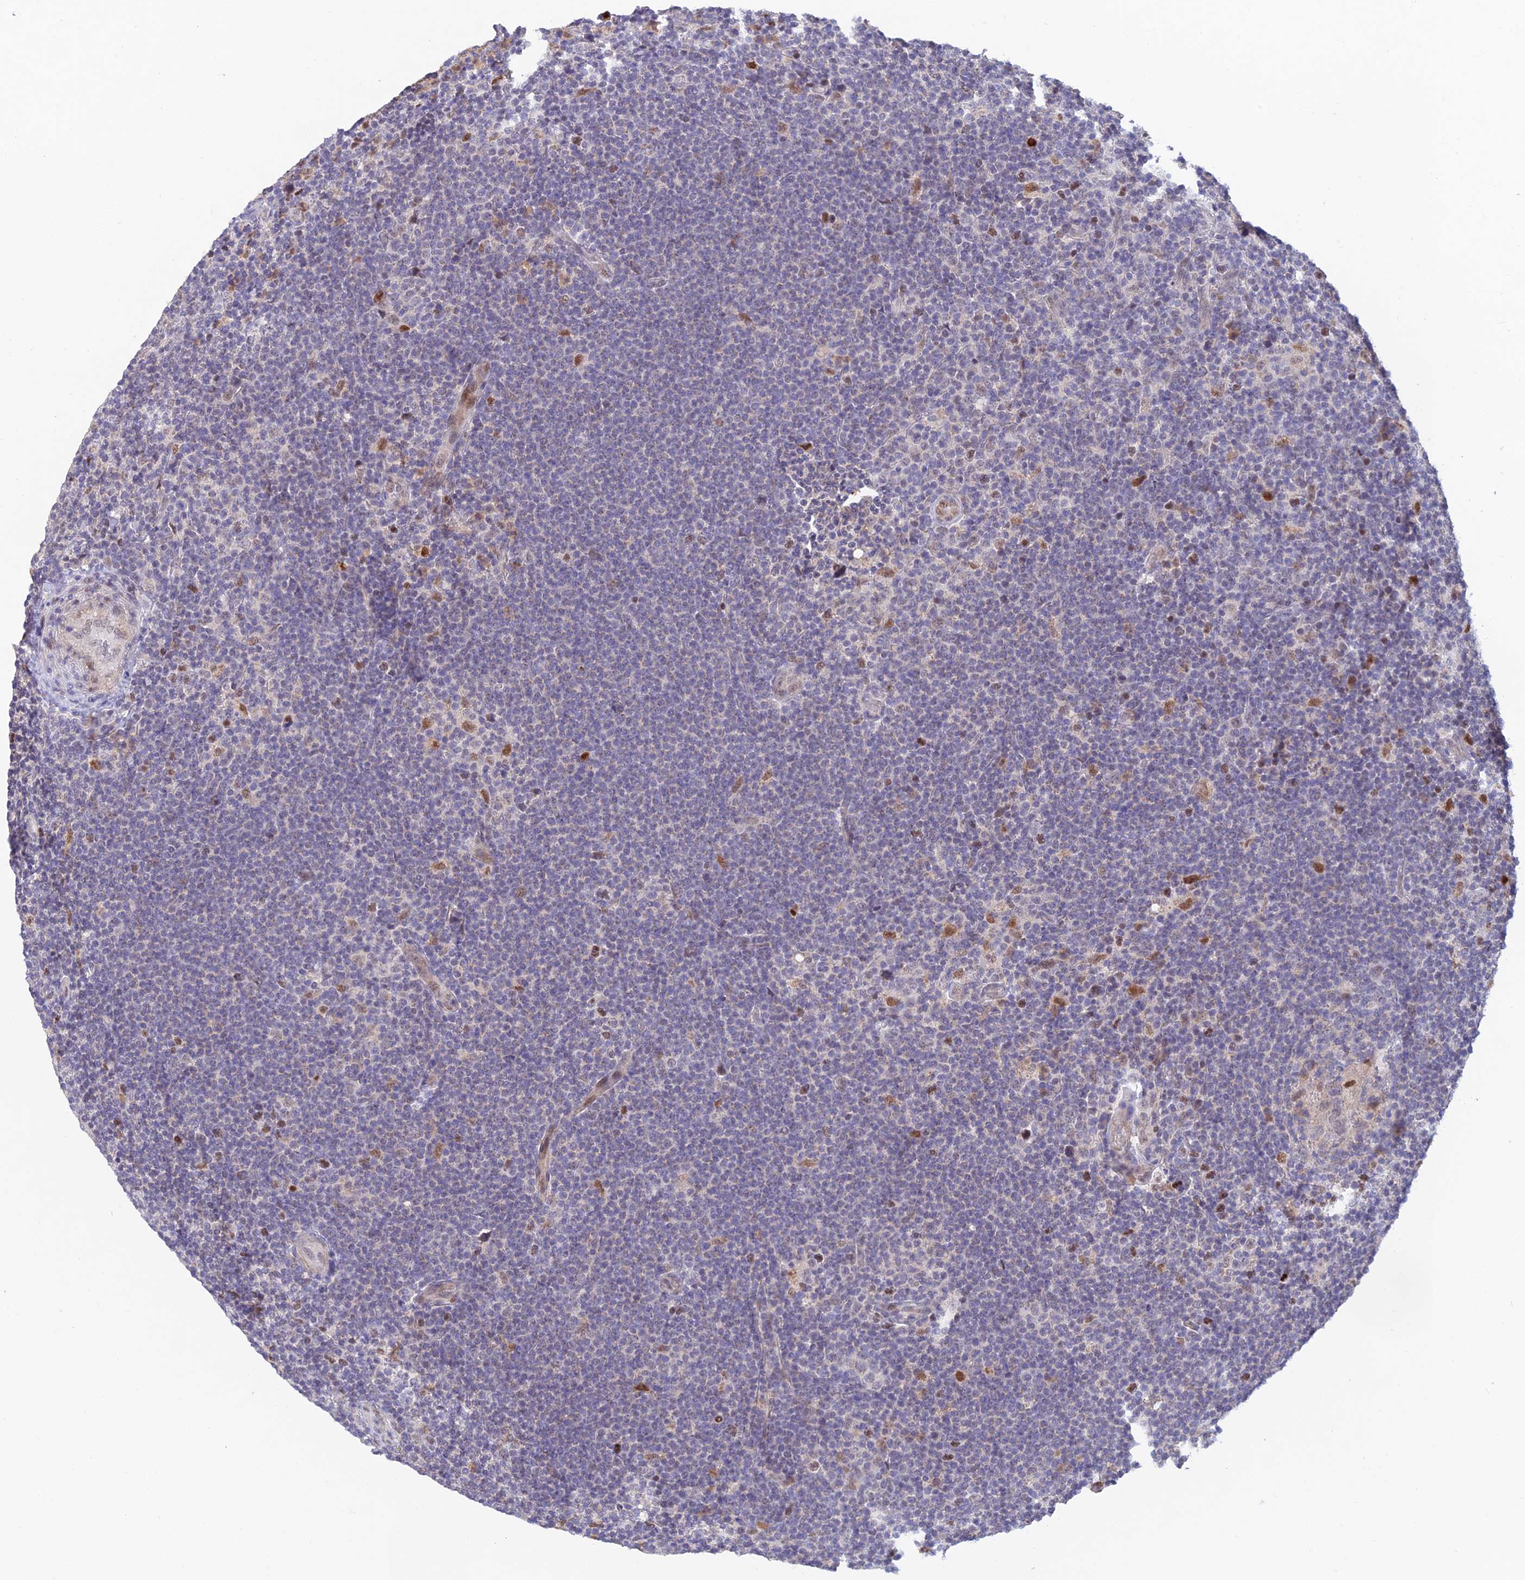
{"staining": {"intensity": "moderate", "quantity": ">75%", "location": "nuclear"}, "tissue": "lymphoma", "cell_type": "Tumor cells", "image_type": "cancer", "snomed": [{"axis": "morphology", "description": "Hodgkin's disease, NOS"}, {"axis": "topography", "description": "Lymph node"}], "caption": "This photomicrograph exhibits lymphoma stained with immunohistochemistry (IHC) to label a protein in brown. The nuclear of tumor cells show moderate positivity for the protein. Nuclei are counter-stained blue.", "gene": "FASTKD5", "patient": {"sex": "female", "age": 57}}